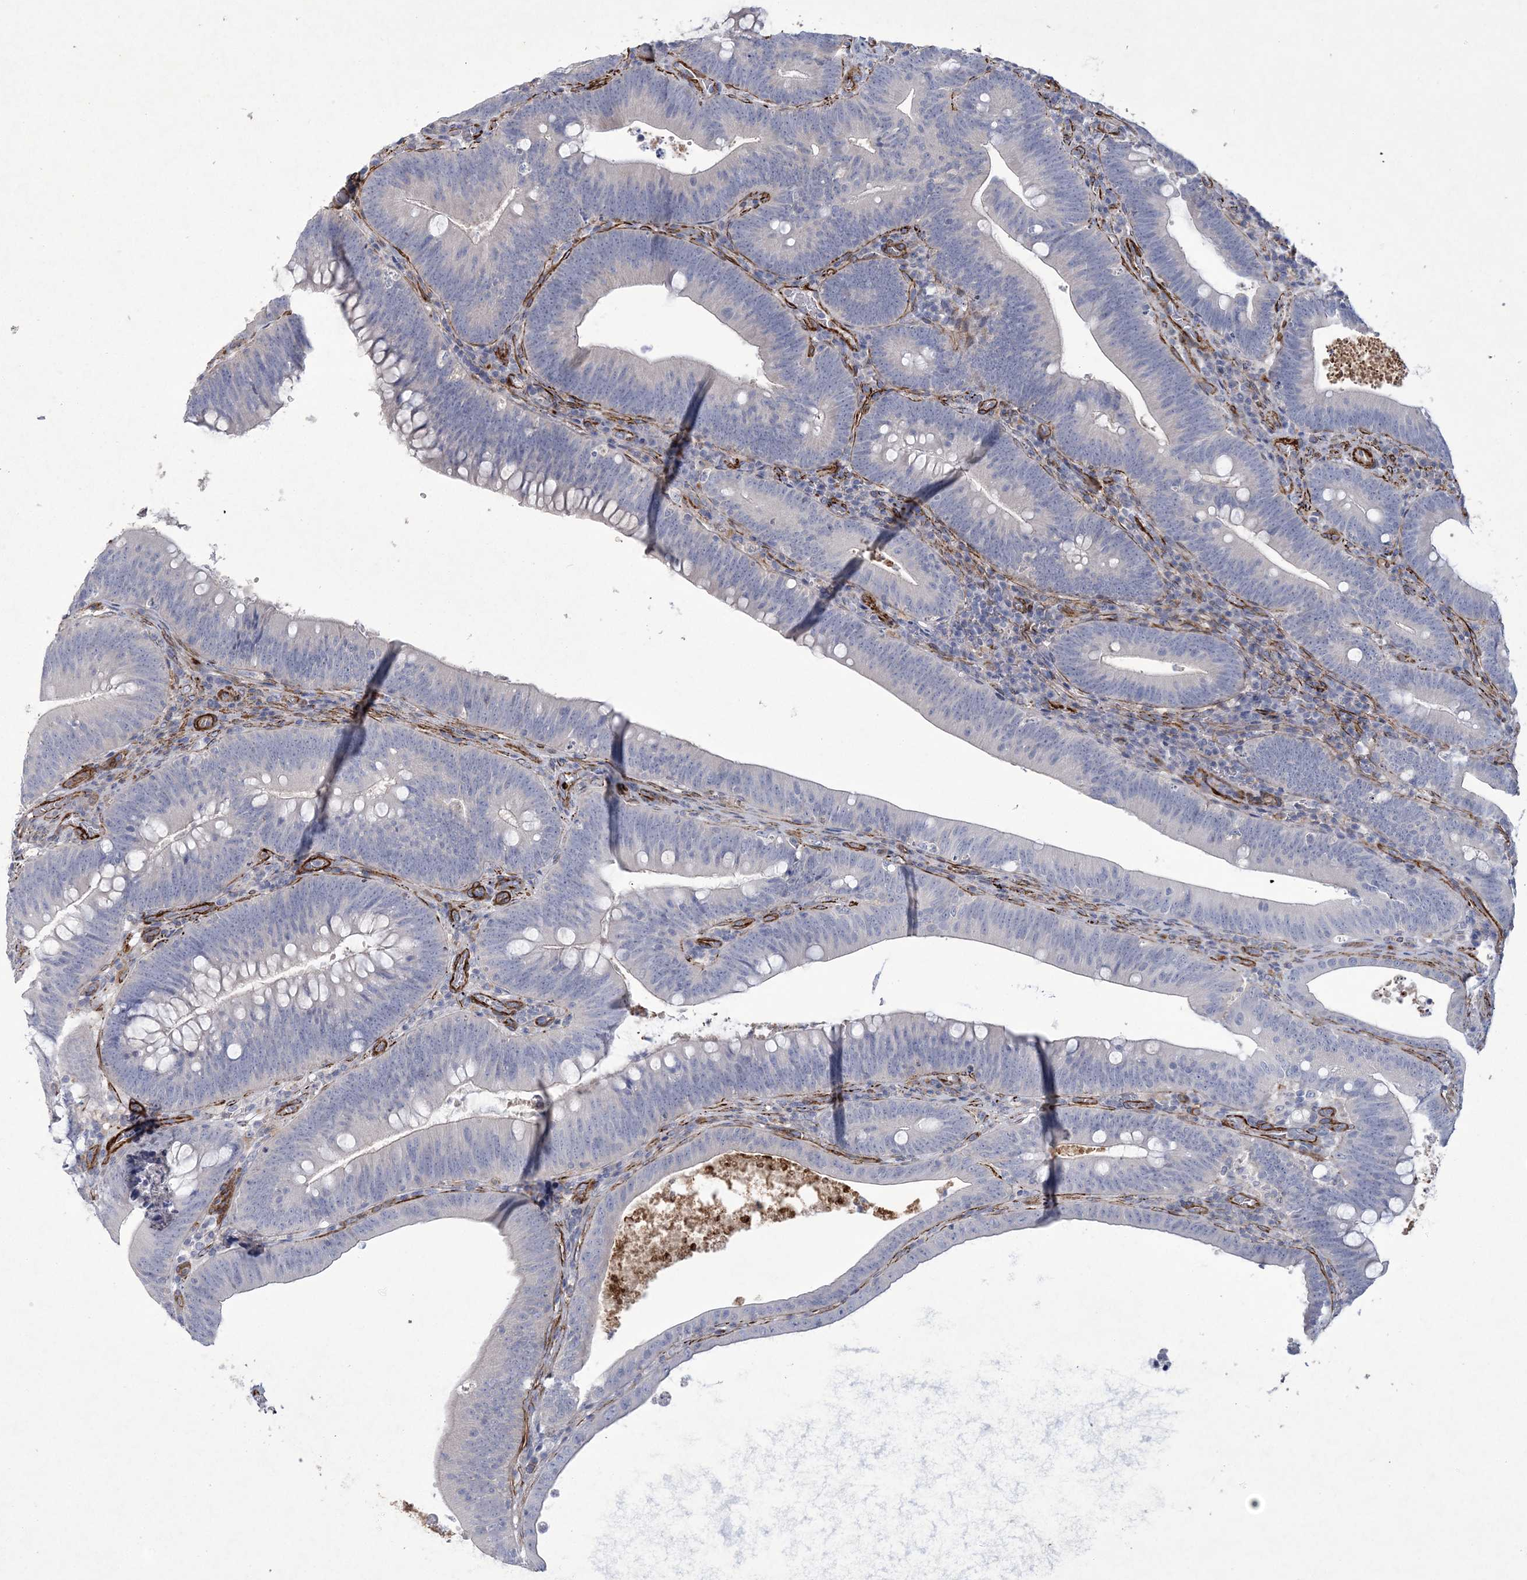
{"staining": {"intensity": "negative", "quantity": "none", "location": "none"}, "tissue": "colorectal cancer", "cell_type": "Tumor cells", "image_type": "cancer", "snomed": [{"axis": "morphology", "description": "Normal tissue, NOS"}, {"axis": "topography", "description": "Colon"}], "caption": "This histopathology image is of colorectal cancer stained with IHC to label a protein in brown with the nuclei are counter-stained blue. There is no positivity in tumor cells.", "gene": "ARSJ", "patient": {"sex": "female", "age": 82}}